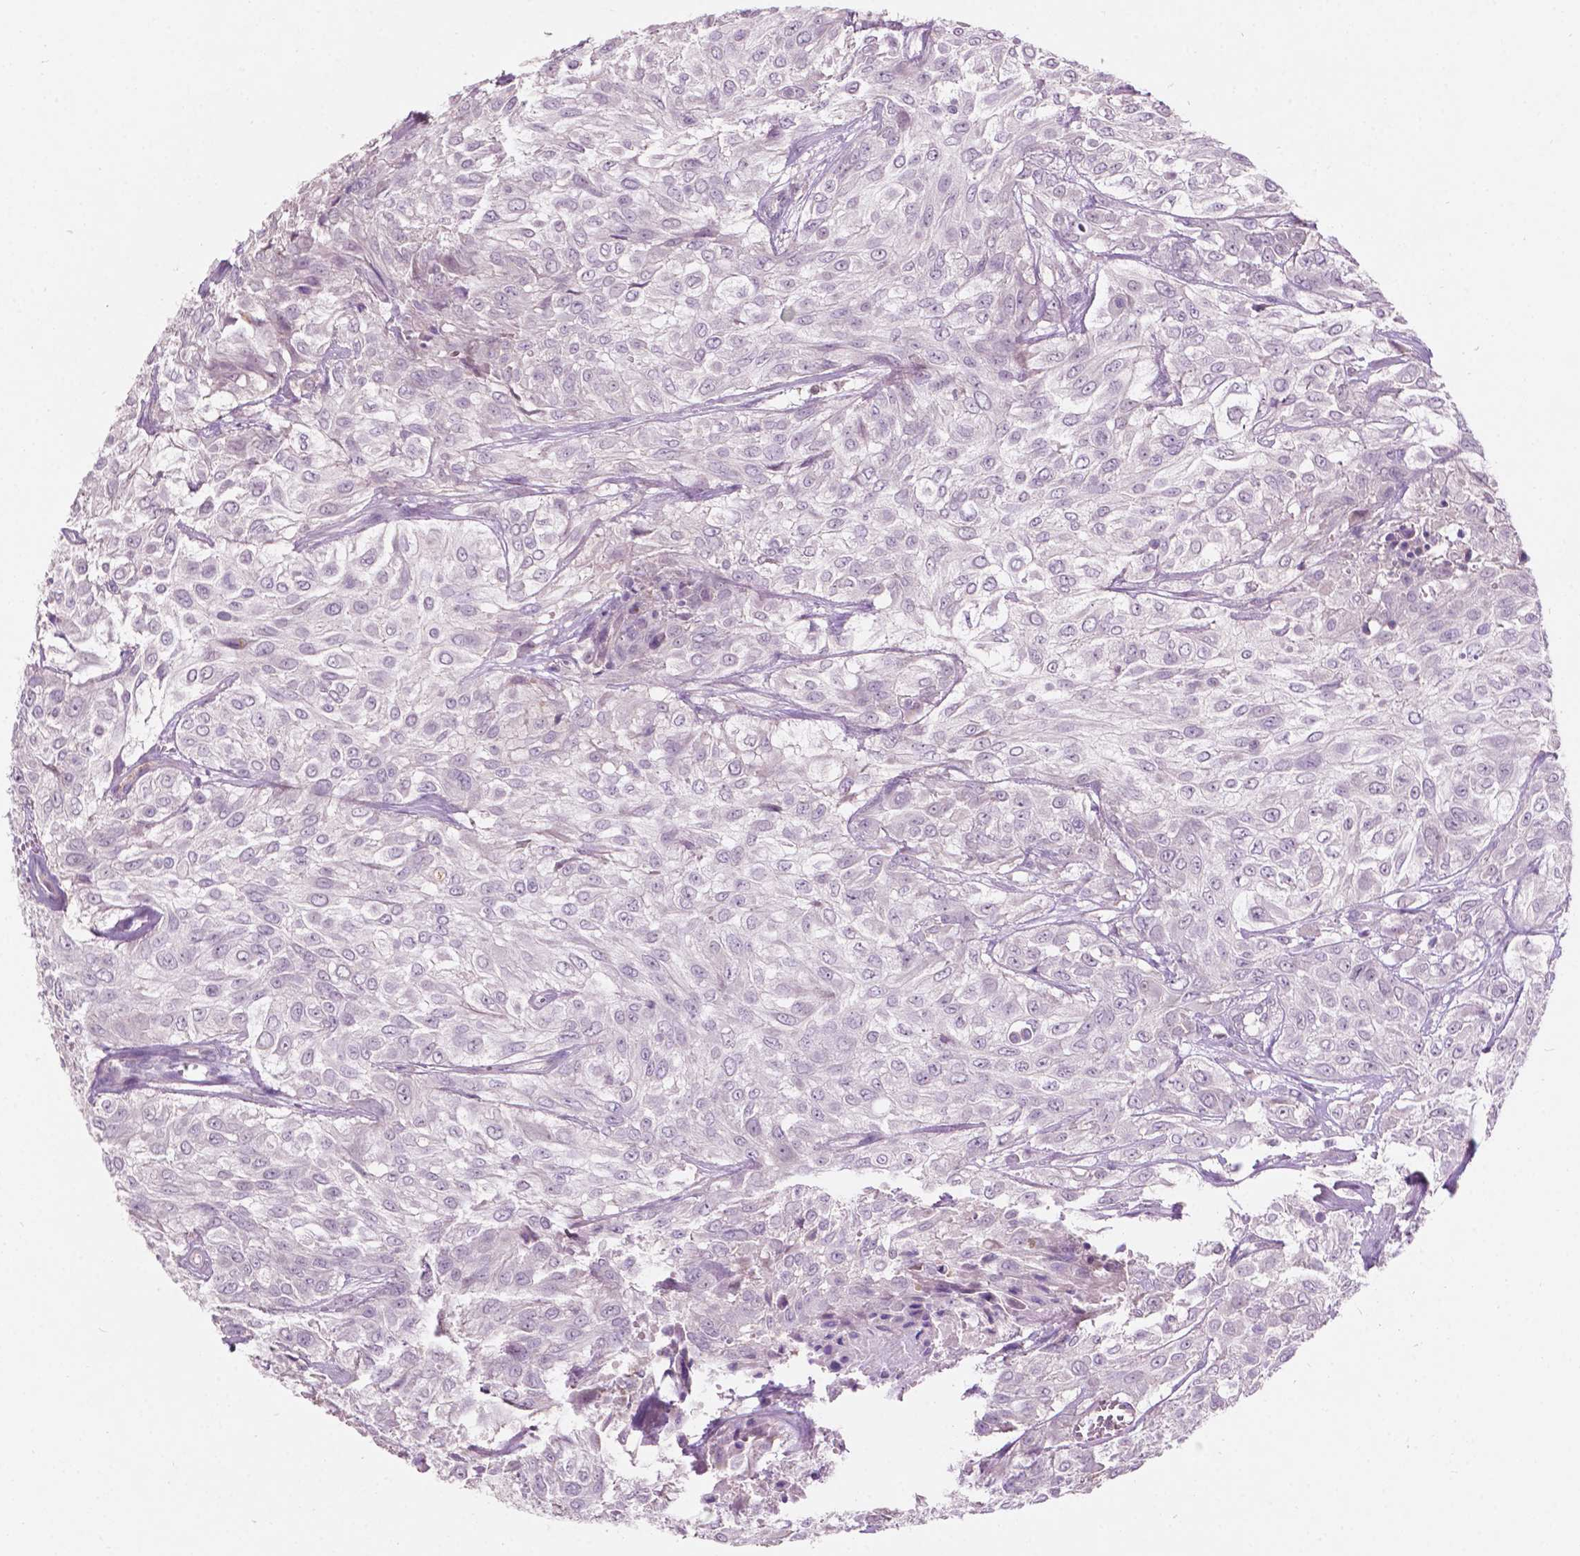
{"staining": {"intensity": "negative", "quantity": "none", "location": "none"}, "tissue": "urothelial cancer", "cell_type": "Tumor cells", "image_type": "cancer", "snomed": [{"axis": "morphology", "description": "Urothelial carcinoma, High grade"}, {"axis": "topography", "description": "Urinary bladder"}], "caption": "DAB (3,3'-diaminobenzidine) immunohistochemical staining of human urothelial cancer reveals no significant staining in tumor cells.", "gene": "TM6SF2", "patient": {"sex": "male", "age": 57}}